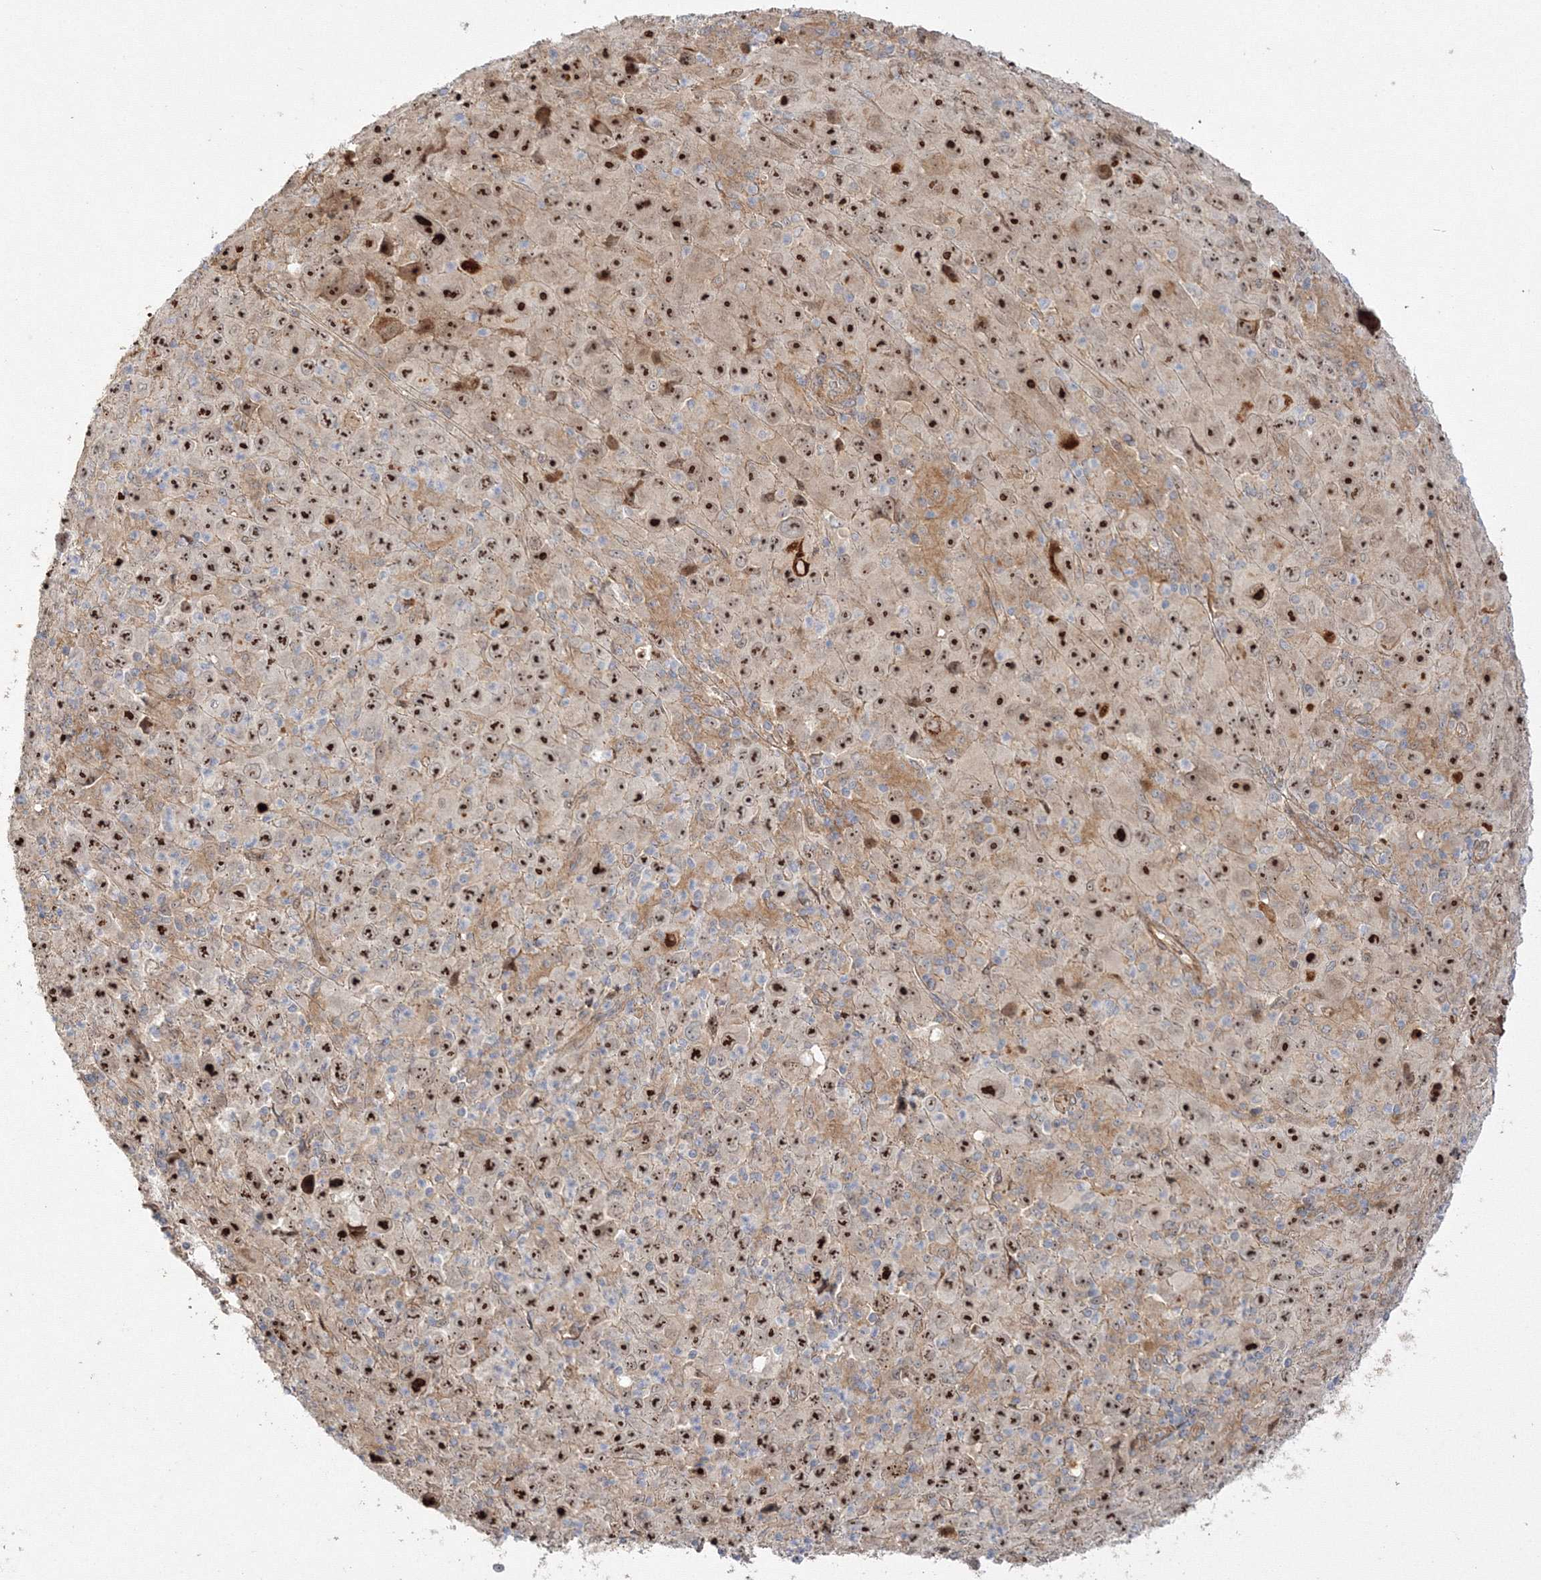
{"staining": {"intensity": "strong", "quantity": ">75%", "location": "nuclear"}, "tissue": "melanoma", "cell_type": "Tumor cells", "image_type": "cancer", "snomed": [{"axis": "morphology", "description": "Malignant melanoma, Metastatic site"}, {"axis": "topography", "description": "Skin"}], "caption": "A photomicrograph of malignant melanoma (metastatic site) stained for a protein displays strong nuclear brown staining in tumor cells.", "gene": "NPM3", "patient": {"sex": "female", "age": 56}}